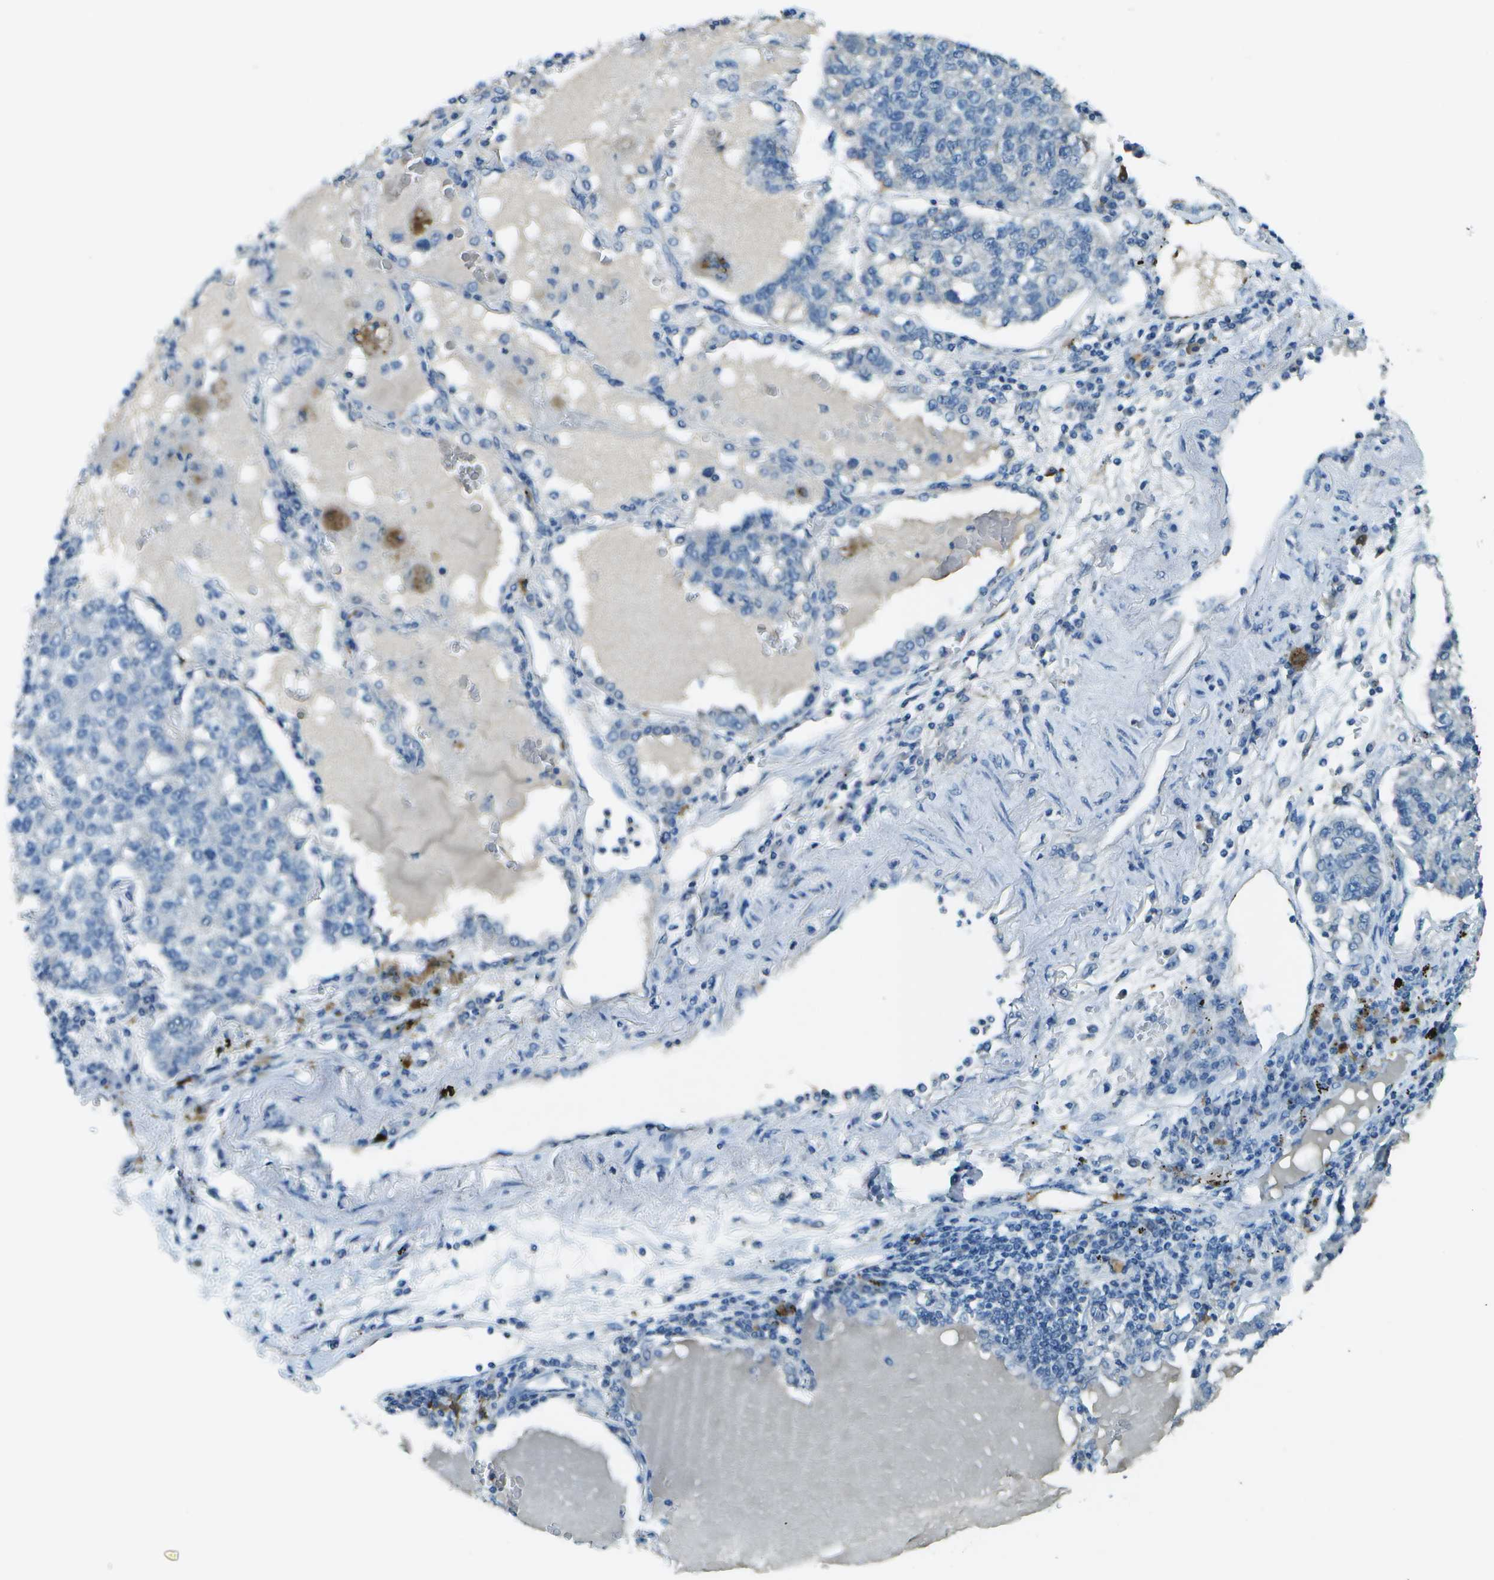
{"staining": {"intensity": "negative", "quantity": "none", "location": "none"}, "tissue": "lung cancer", "cell_type": "Tumor cells", "image_type": "cancer", "snomed": [{"axis": "morphology", "description": "Adenocarcinoma, NOS"}, {"axis": "topography", "description": "Lung"}], "caption": "Immunohistochemical staining of human lung adenocarcinoma displays no significant expression in tumor cells.", "gene": "LGI2", "patient": {"sex": "male", "age": 49}}